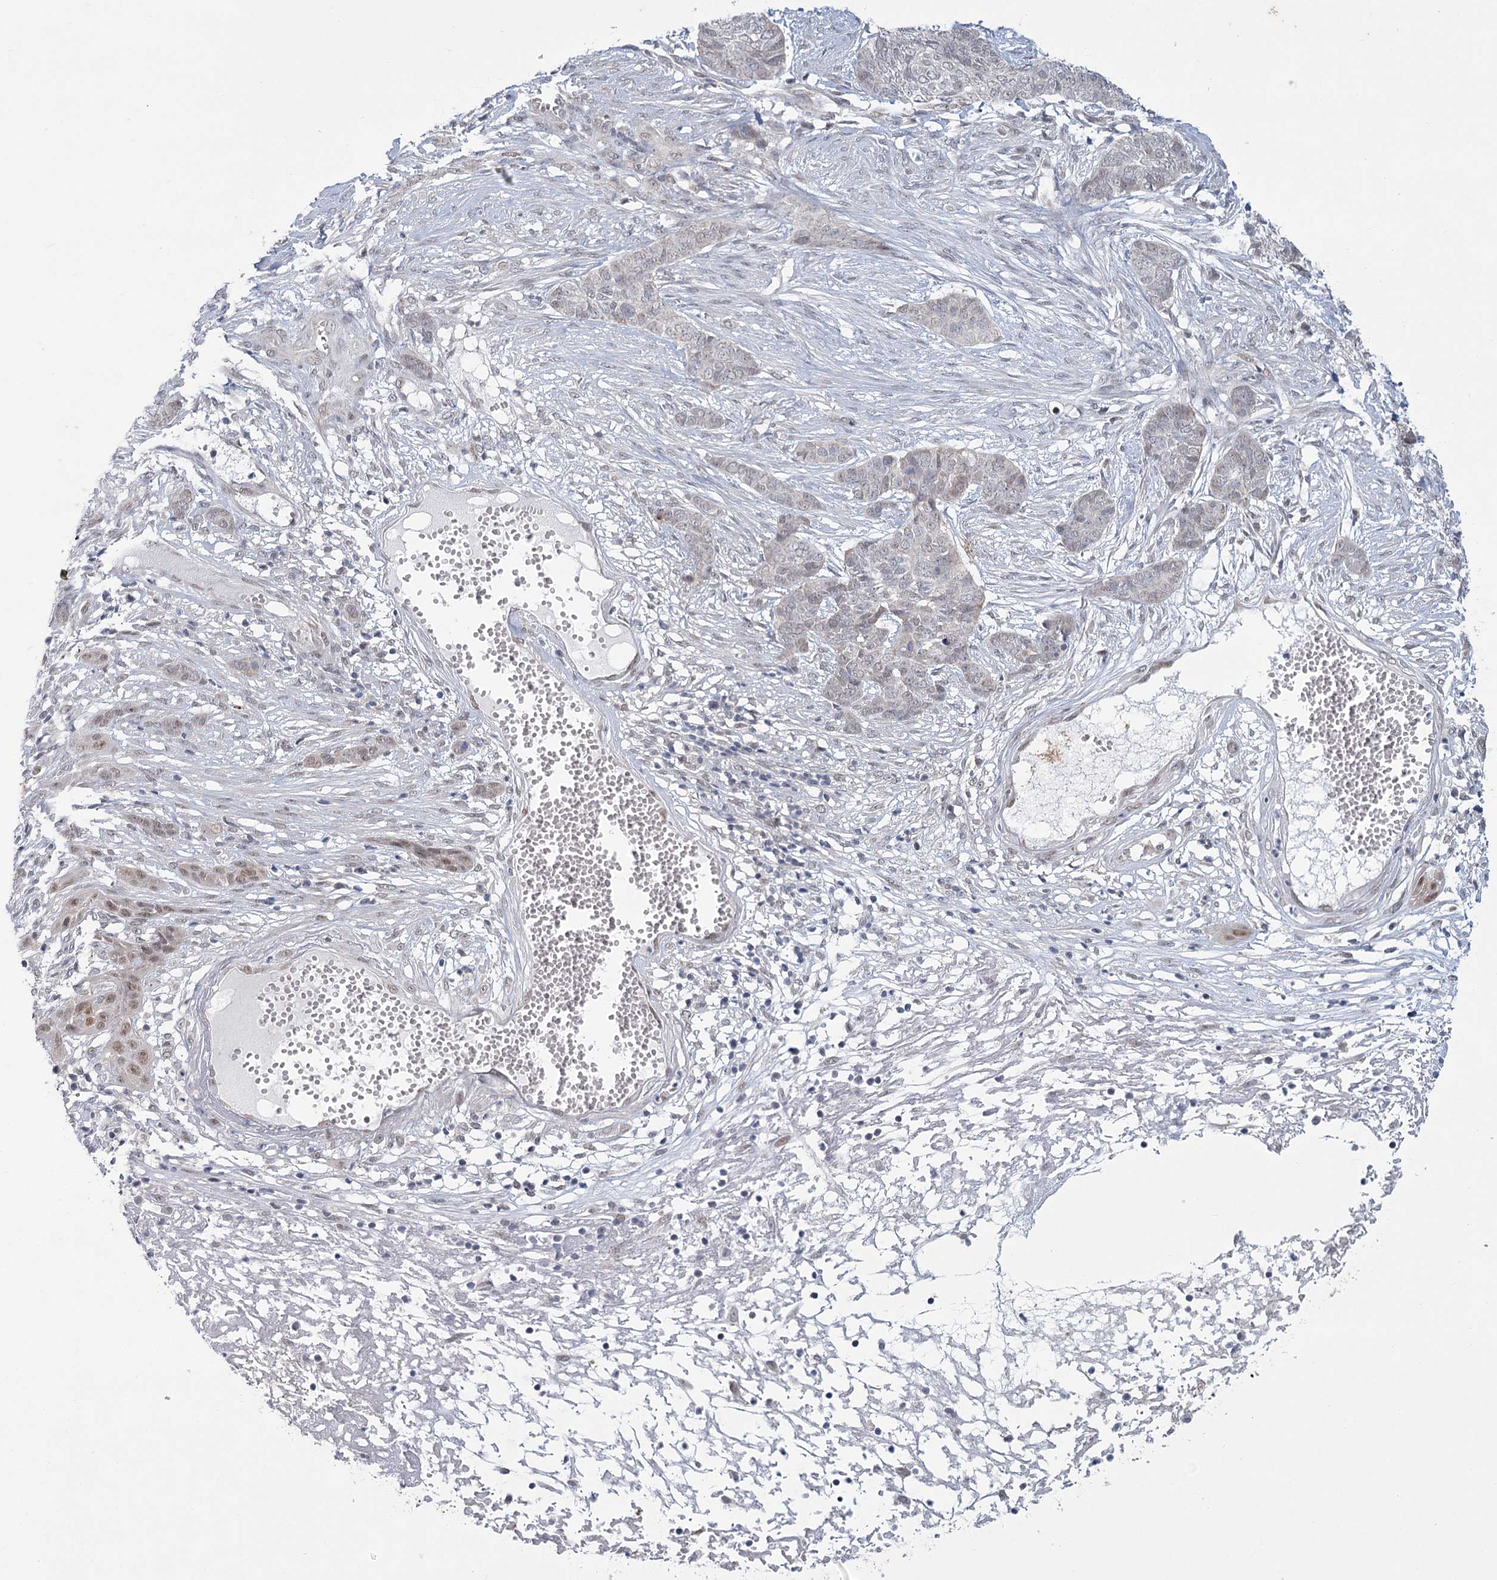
{"staining": {"intensity": "weak", "quantity": ">75%", "location": "nuclear"}, "tissue": "skin cancer", "cell_type": "Tumor cells", "image_type": "cancer", "snomed": [{"axis": "morphology", "description": "Basal cell carcinoma"}, {"axis": "topography", "description": "Skin"}], "caption": "Skin cancer stained with a protein marker exhibits weak staining in tumor cells.", "gene": "MTG1", "patient": {"sex": "female", "age": 64}}